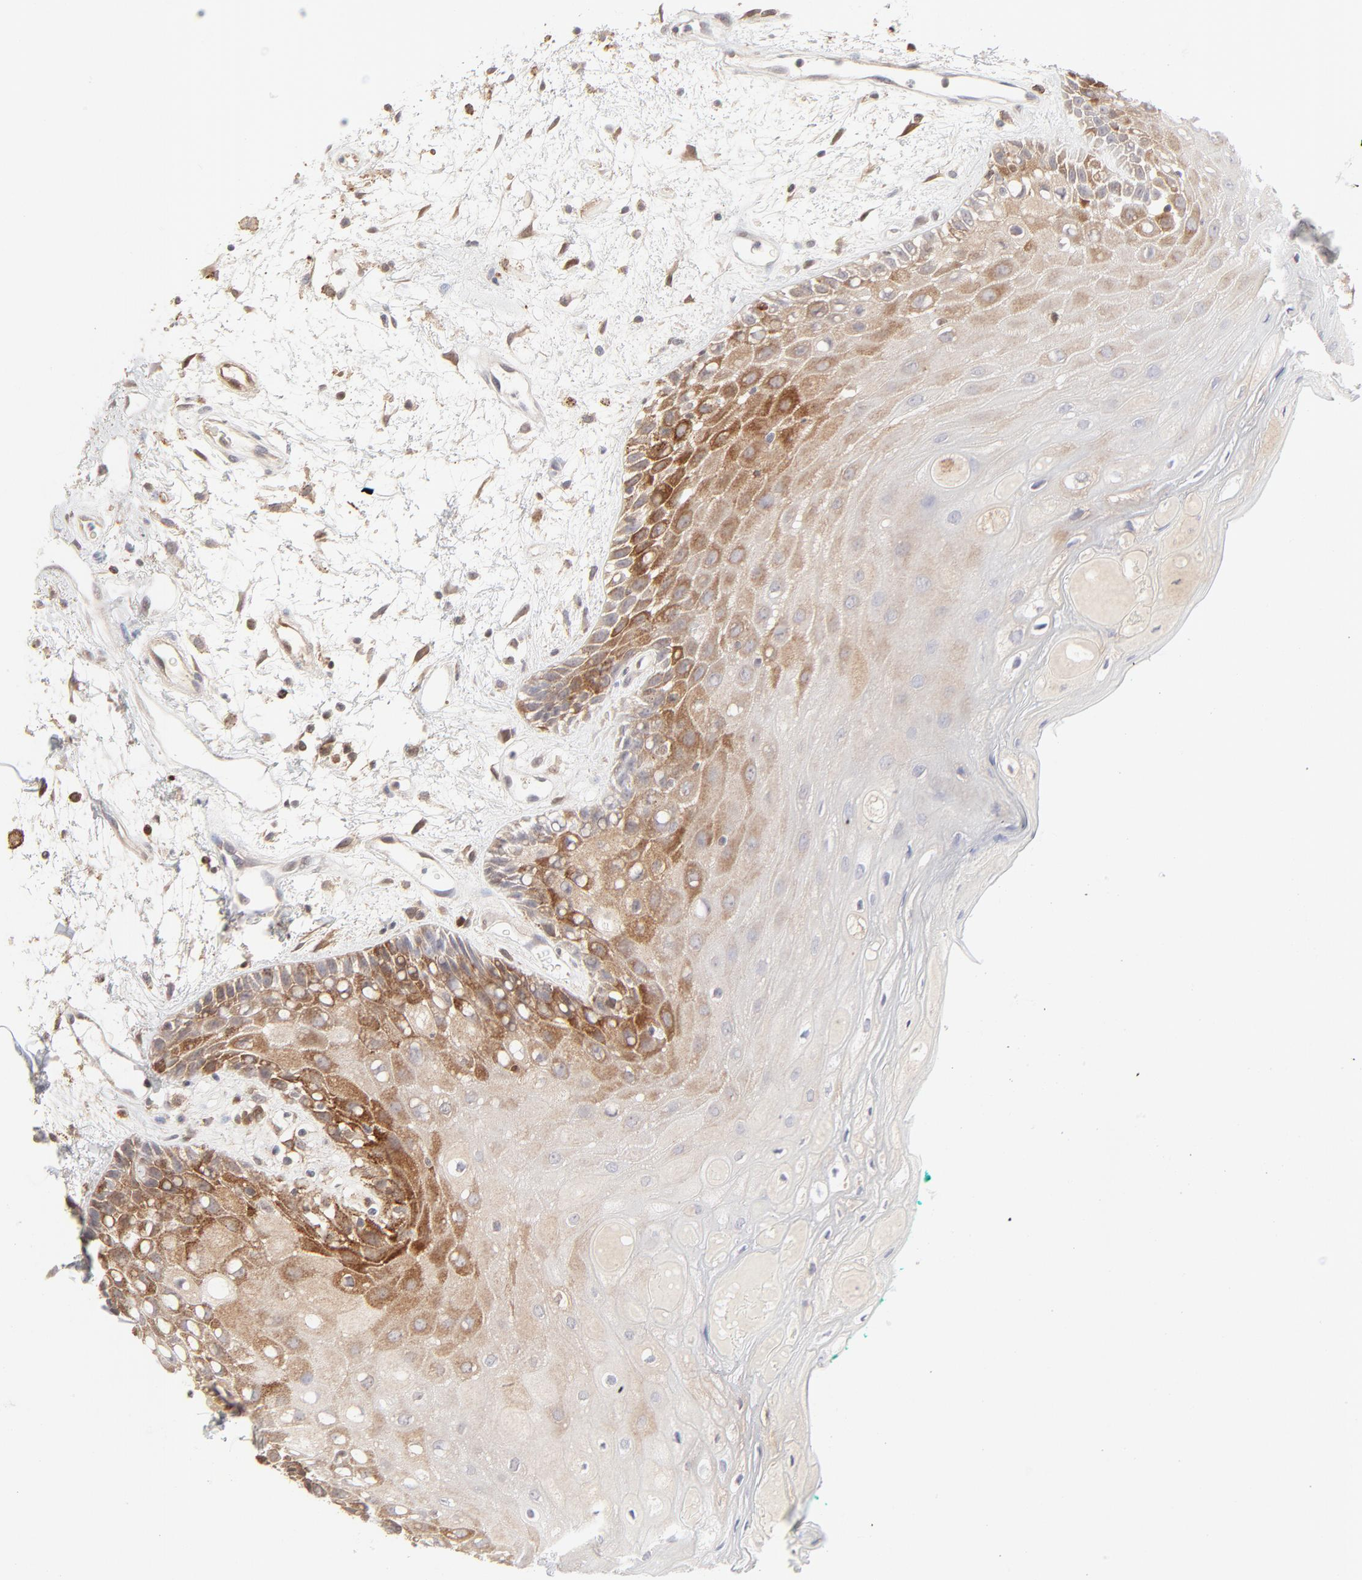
{"staining": {"intensity": "weak", "quantity": "<25%", "location": "cytoplasmic/membranous,nuclear"}, "tissue": "oral mucosa", "cell_type": "Squamous epithelial cells", "image_type": "normal", "snomed": [{"axis": "morphology", "description": "Normal tissue, NOS"}, {"axis": "morphology", "description": "Squamous cell carcinoma, NOS"}, {"axis": "topography", "description": "Skeletal muscle"}, {"axis": "topography", "description": "Oral tissue"}, {"axis": "topography", "description": "Head-Neck"}], "caption": "A high-resolution photomicrograph shows immunohistochemistry staining of unremarkable oral mucosa, which demonstrates no significant positivity in squamous epithelial cells.", "gene": "CDK6", "patient": {"sex": "female", "age": 84}}